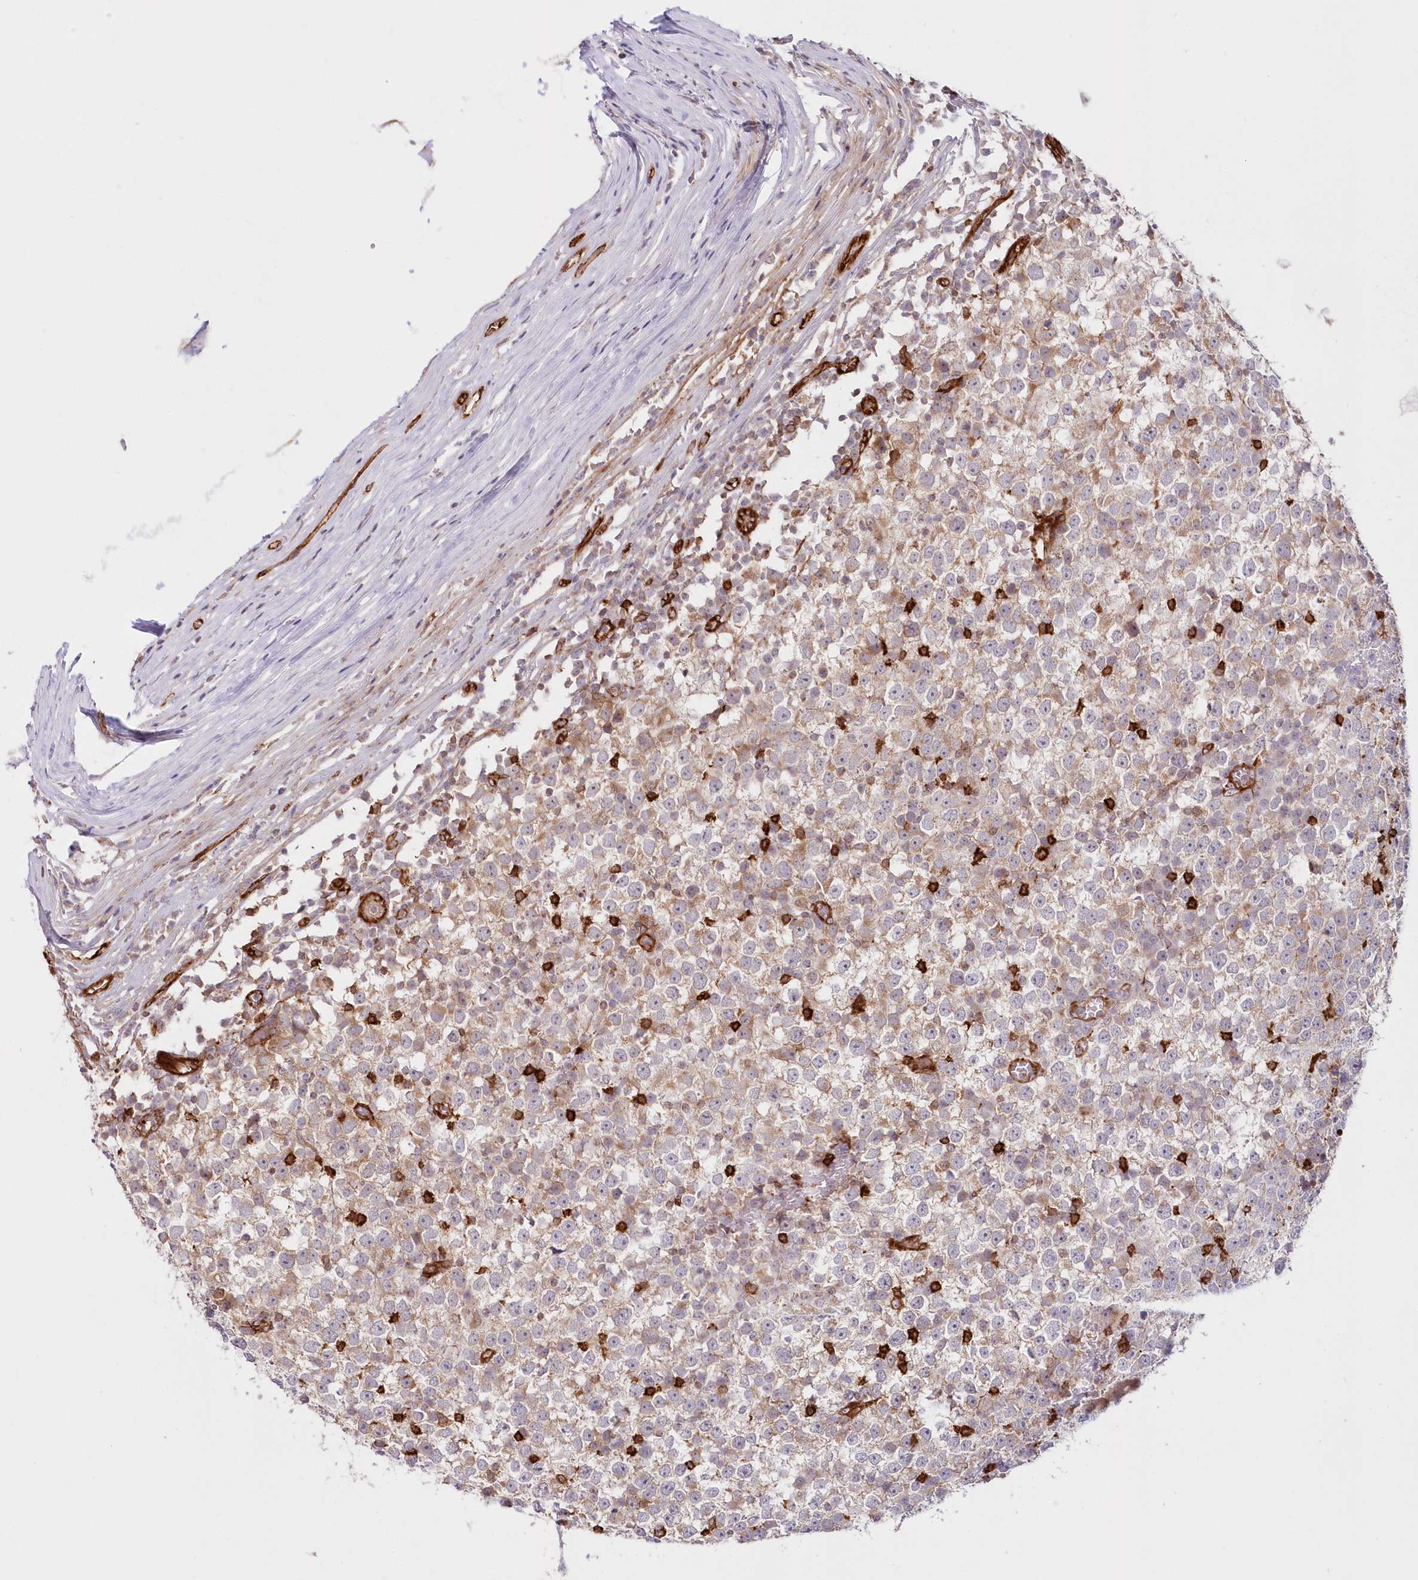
{"staining": {"intensity": "weak", "quantity": "25%-75%", "location": "cytoplasmic/membranous"}, "tissue": "testis cancer", "cell_type": "Tumor cells", "image_type": "cancer", "snomed": [{"axis": "morphology", "description": "Seminoma, NOS"}, {"axis": "topography", "description": "Testis"}], "caption": "IHC image of testis cancer (seminoma) stained for a protein (brown), which shows low levels of weak cytoplasmic/membranous expression in about 25%-75% of tumor cells.", "gene": "AFAP1L2", "patient": {"sex": "male", "age": 65}}